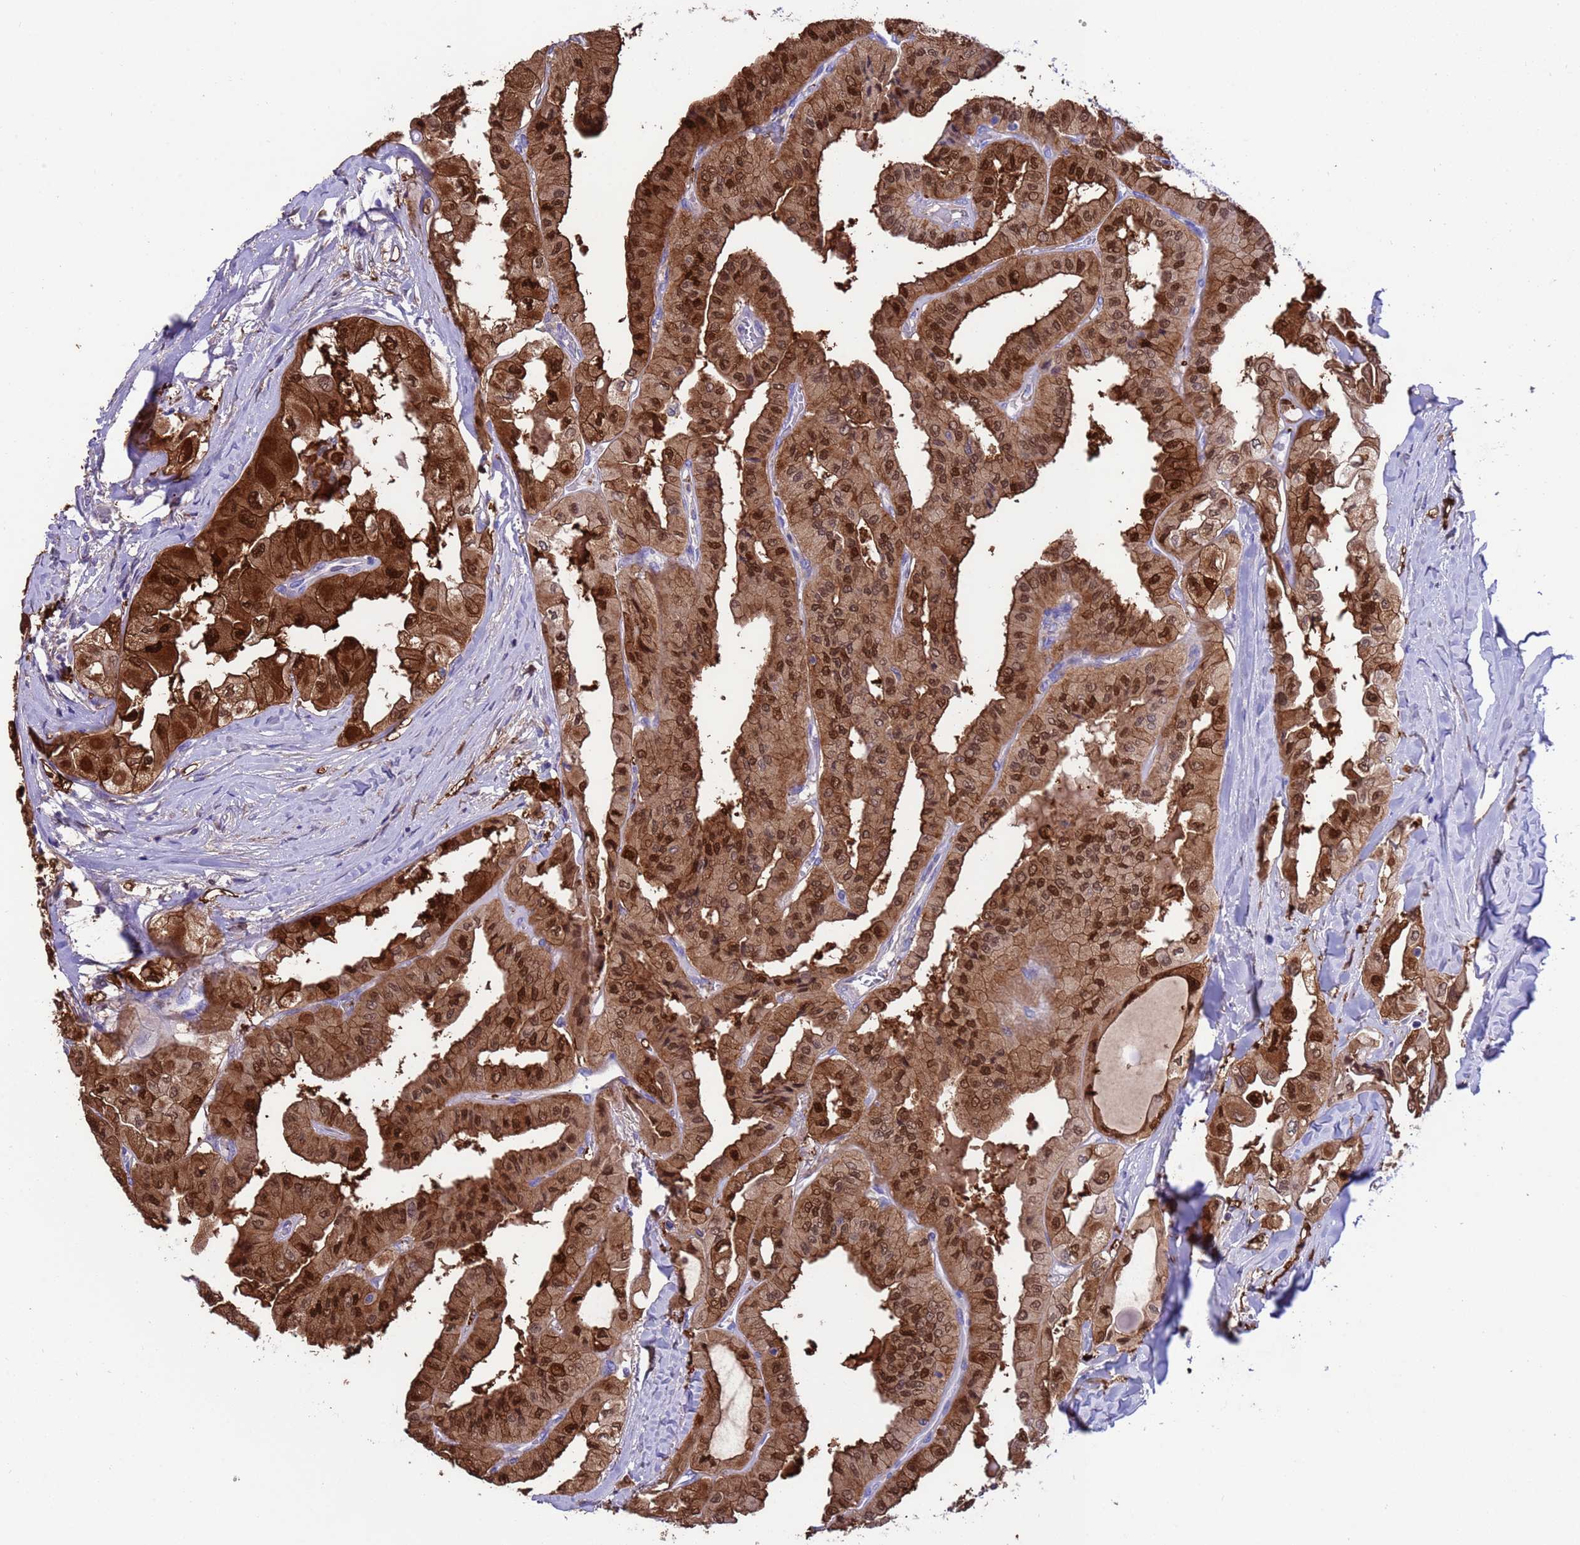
{"staining": {"intensity": "strong", "quantity": ">75%", "location": "cytoplasmic/membranous,nuclear"}, "tissue": "thyroid cancer", "cell_type": "Tumor cells", "image_type": "cancer", "snomed": [{"axis": "morphology", "description": "Normal tissue, NOS"}, {"axis": "morphology", "description": "Papillary adenocarcinoma, NOS"}, {"axis": "topography", "description": "Thyroid gland"}], "caption": "A micrograph of human thyroid cancer stained for a protein exhibits strong cytoplasmic/membranous and nuclear brown staining in tumor cells.", "gene": "C6orf47", "patient": {"sex": "female", "age": 59}}